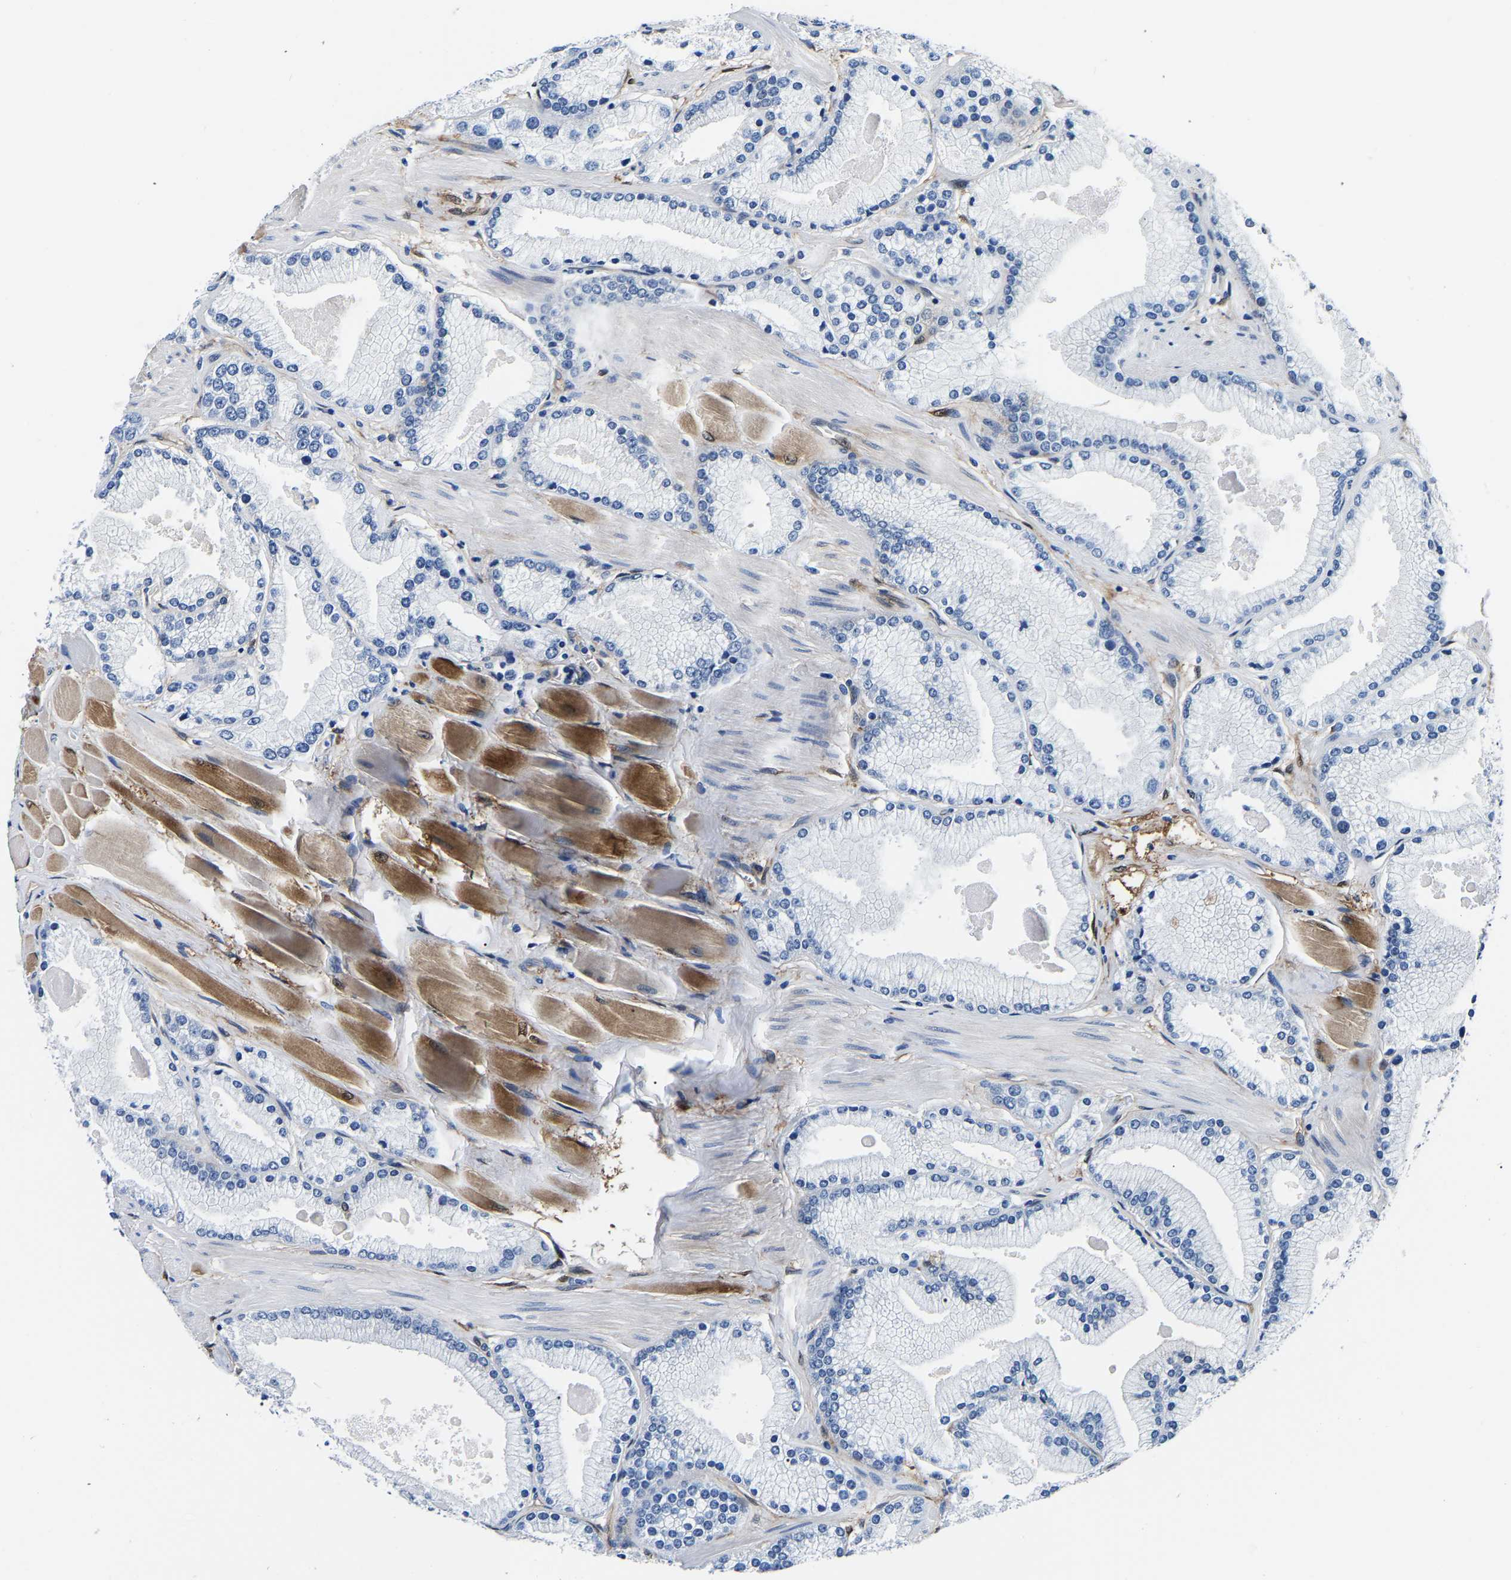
{"staining": {"intensity": "negative", "quantity": "none", "location": "none"}, "tissue": "prostate cancer", "cell_type": "Tumor cells", "image_type": "cancer", "snomed": [{"axis": "morphology", "description": "Adenocarcinoma, High grade"}, {"axis": "topography", "description": "Prostate"}], "caption": "The photomicrograph displays no staining of tumor cells in prostate adenocarcinoma (high-grade). (DAB immunohistochemistry visualized using brightfield microscopy, high magnification).", "gene": "S100A13", "patient": {"sex": "male", "age": 50}}